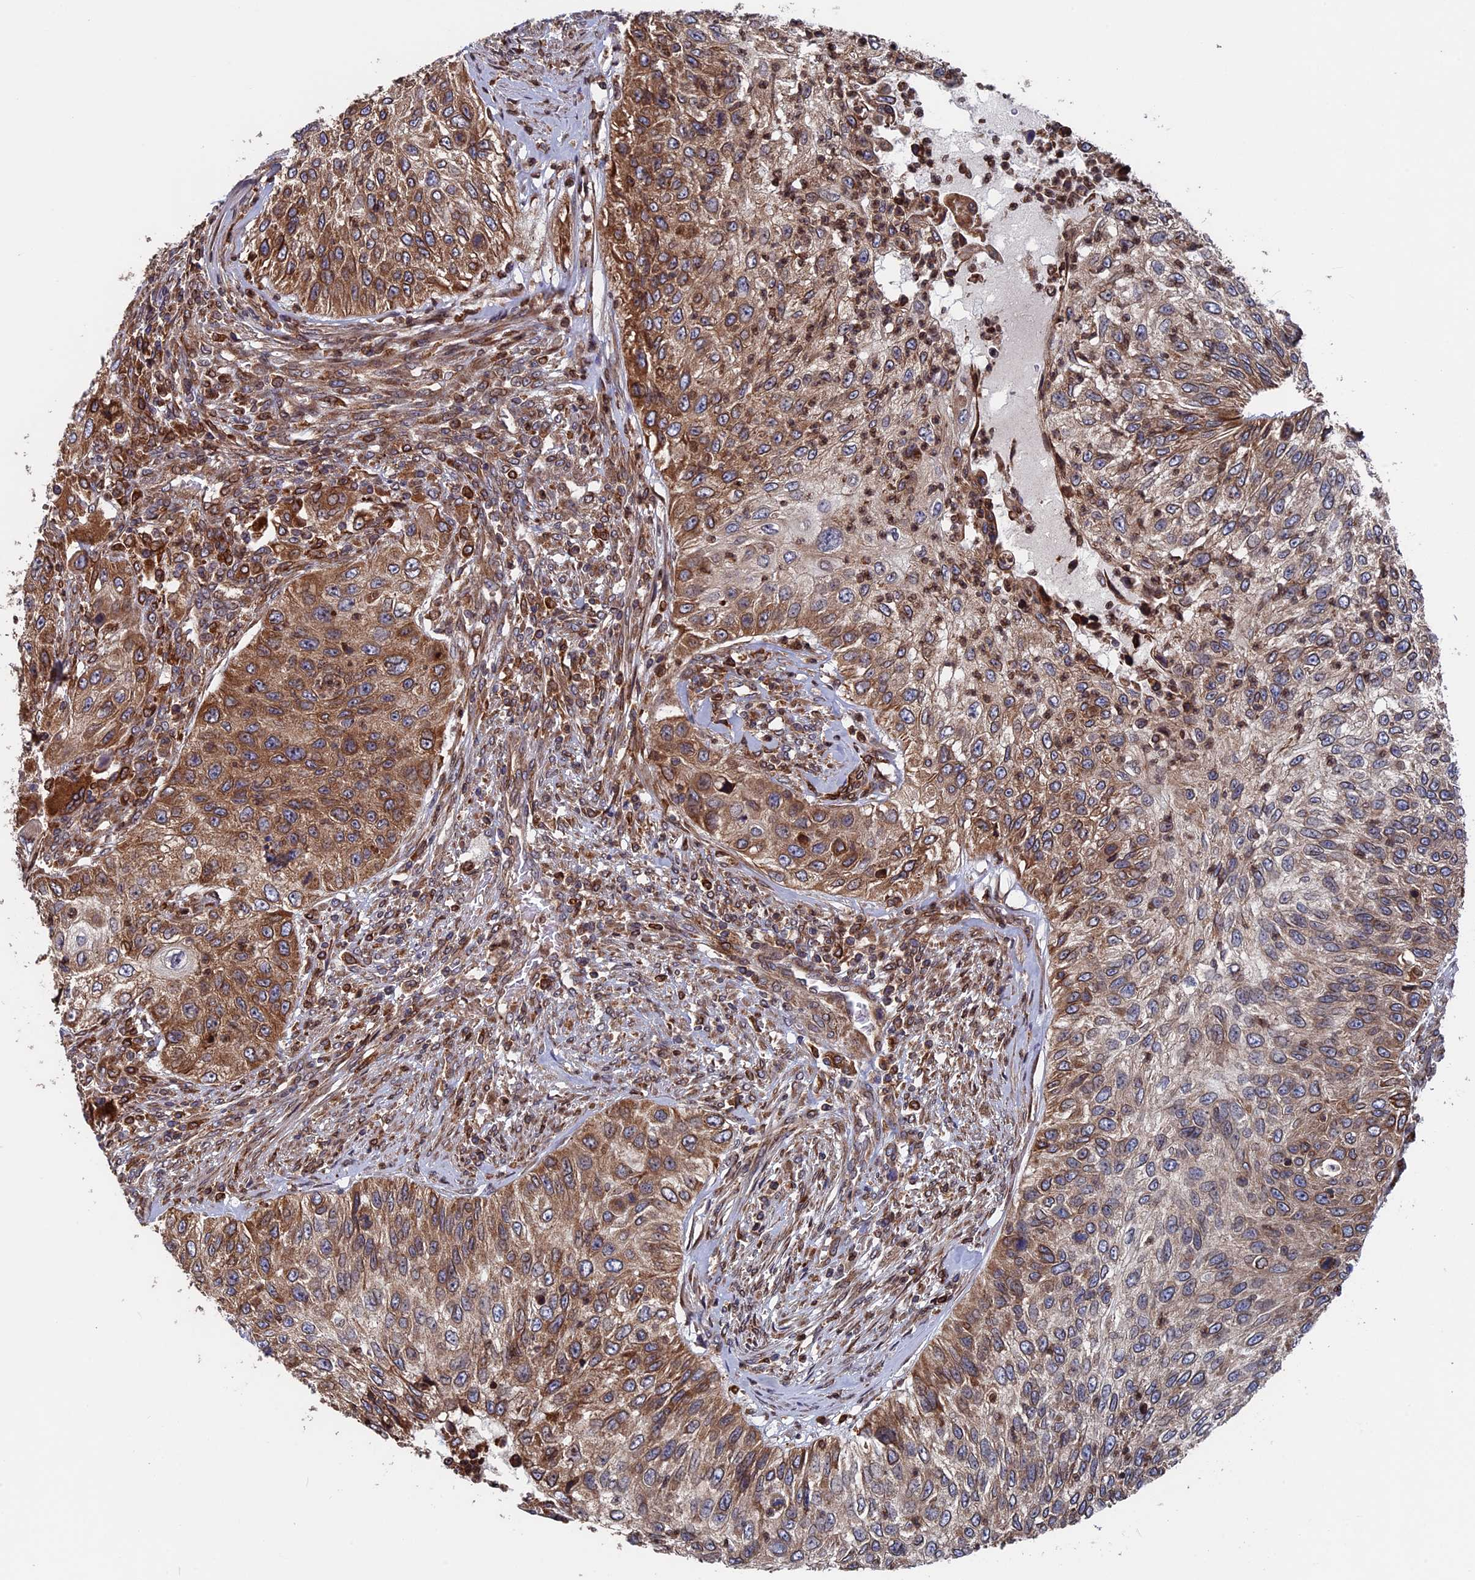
{"staining": {"intensity": "moderate", "quantity": ">75%", "location": "cytoplasmic/membranous"}, "tissue": "urothelial cancer", "cell_type": "Tumor cells", "image_type": "cancer", "snomed": [{"axis": "morphology", "description": "Urothelial carcinoma, High grade"}, {"axis": "topography", "description": "Urinary bladder"}], "caption": "Immunohistochemical staining of human urothelial cancer demonstrates medium levels of moderate cytoplasmic/membranous staining in approximately >75% of tumor cells. (DAB (3,3'-diaminobenzidine) IHC, brown staining for protein, blue staining for nuclei).", "gene": "RPUSD1", "patient": {"sex": "female", "age": 60}}